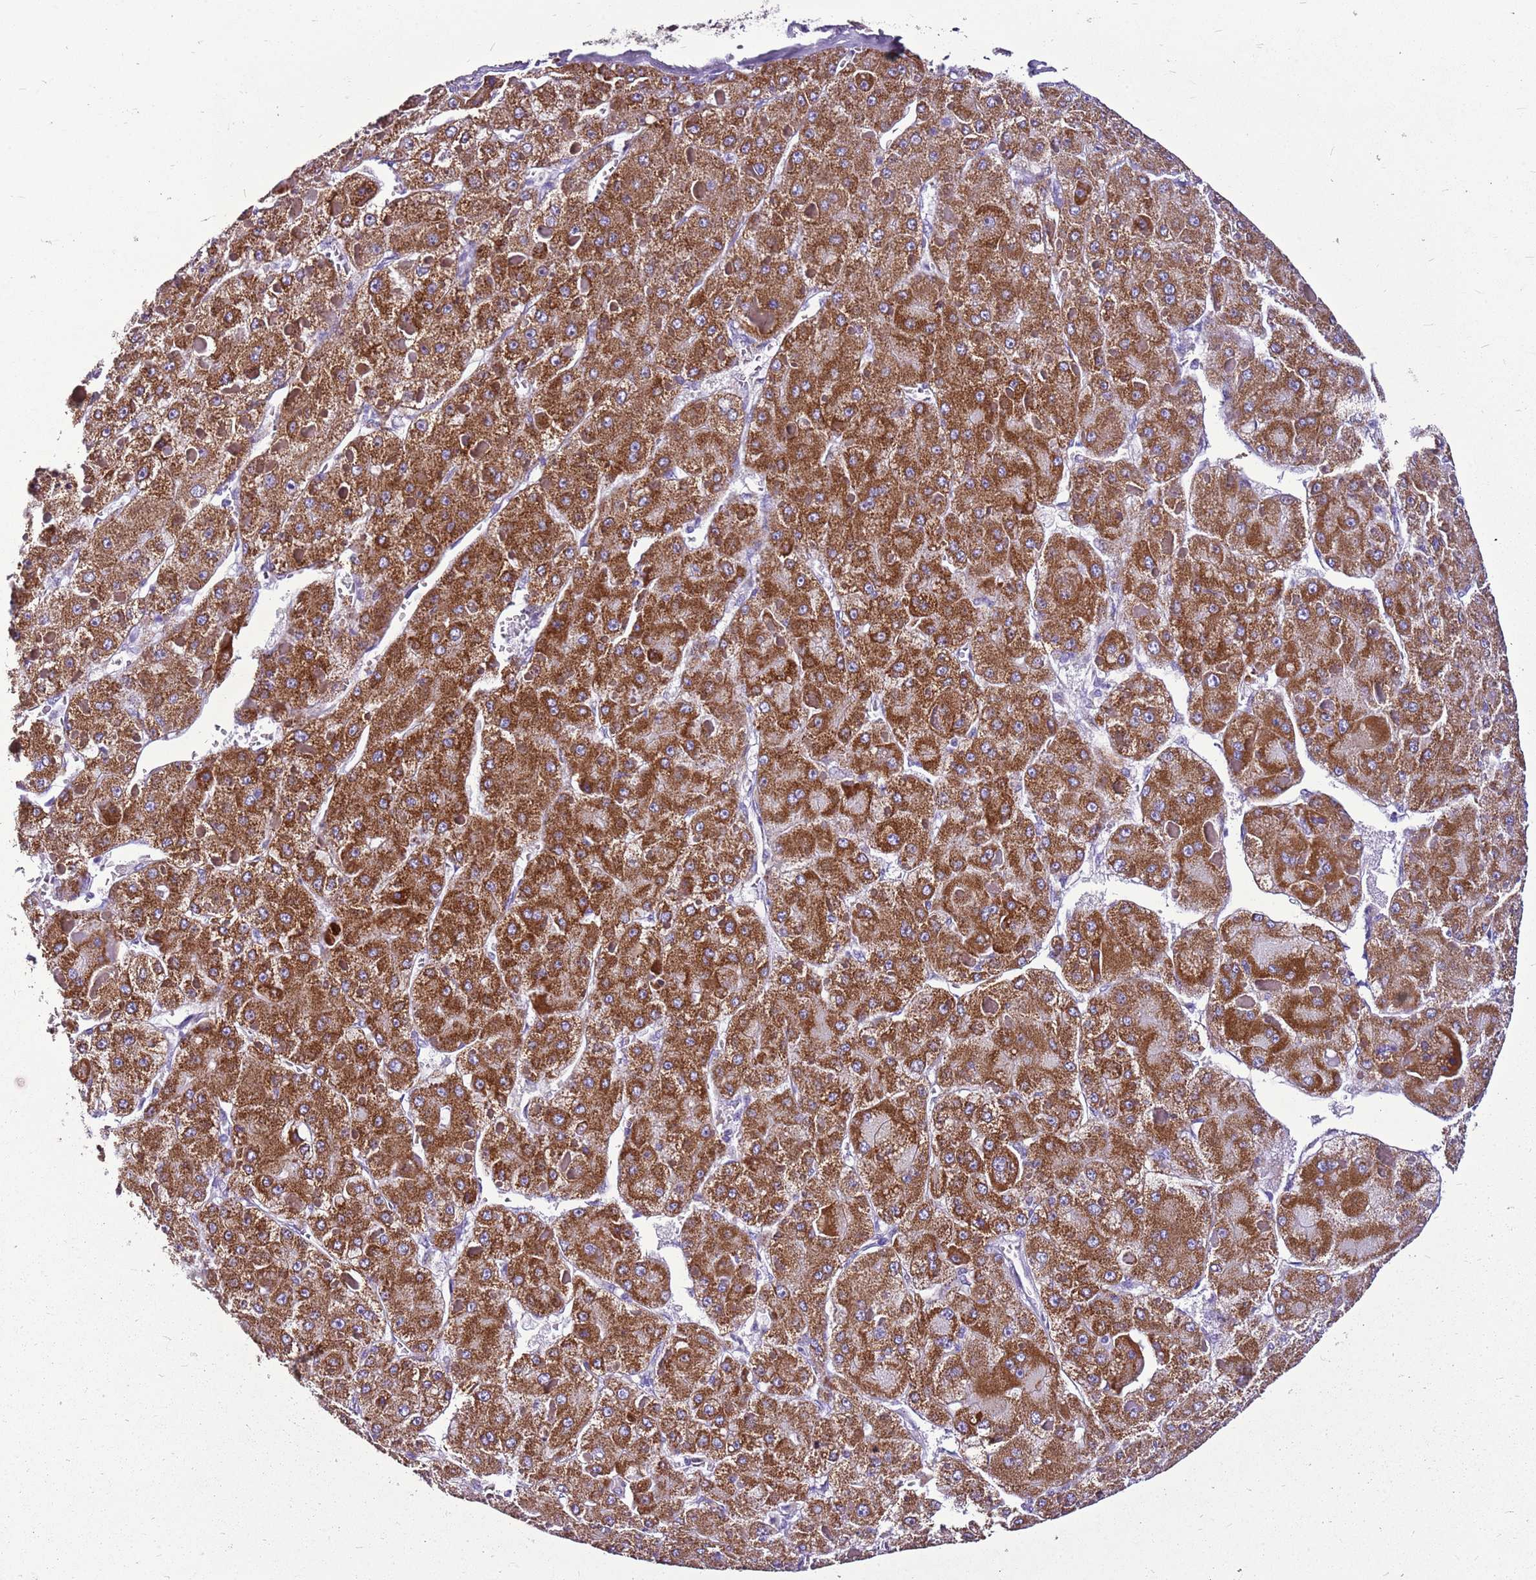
{"staining": {"intensity": "strong", "quantity": ">75%", "location": "cytoplasmic/membranous"}, "tissue": "liver cancer", "cell_type": "Tumor cells", "image_type": "cancer", "snomed": [{"axis": "morphology", "description": "Carcinoma, Hepatocellular, NOS"}, {"axis": "topography", "description": "Liver"}], "caption": "Liver cancer tissue exhibits strong cytoplasmic/membranous expression in approximately >75% of tumor cells, visualized by immunohistochemistry.", "gene": "ACSS3", "patient": {"sex": "female", "age": 73}}